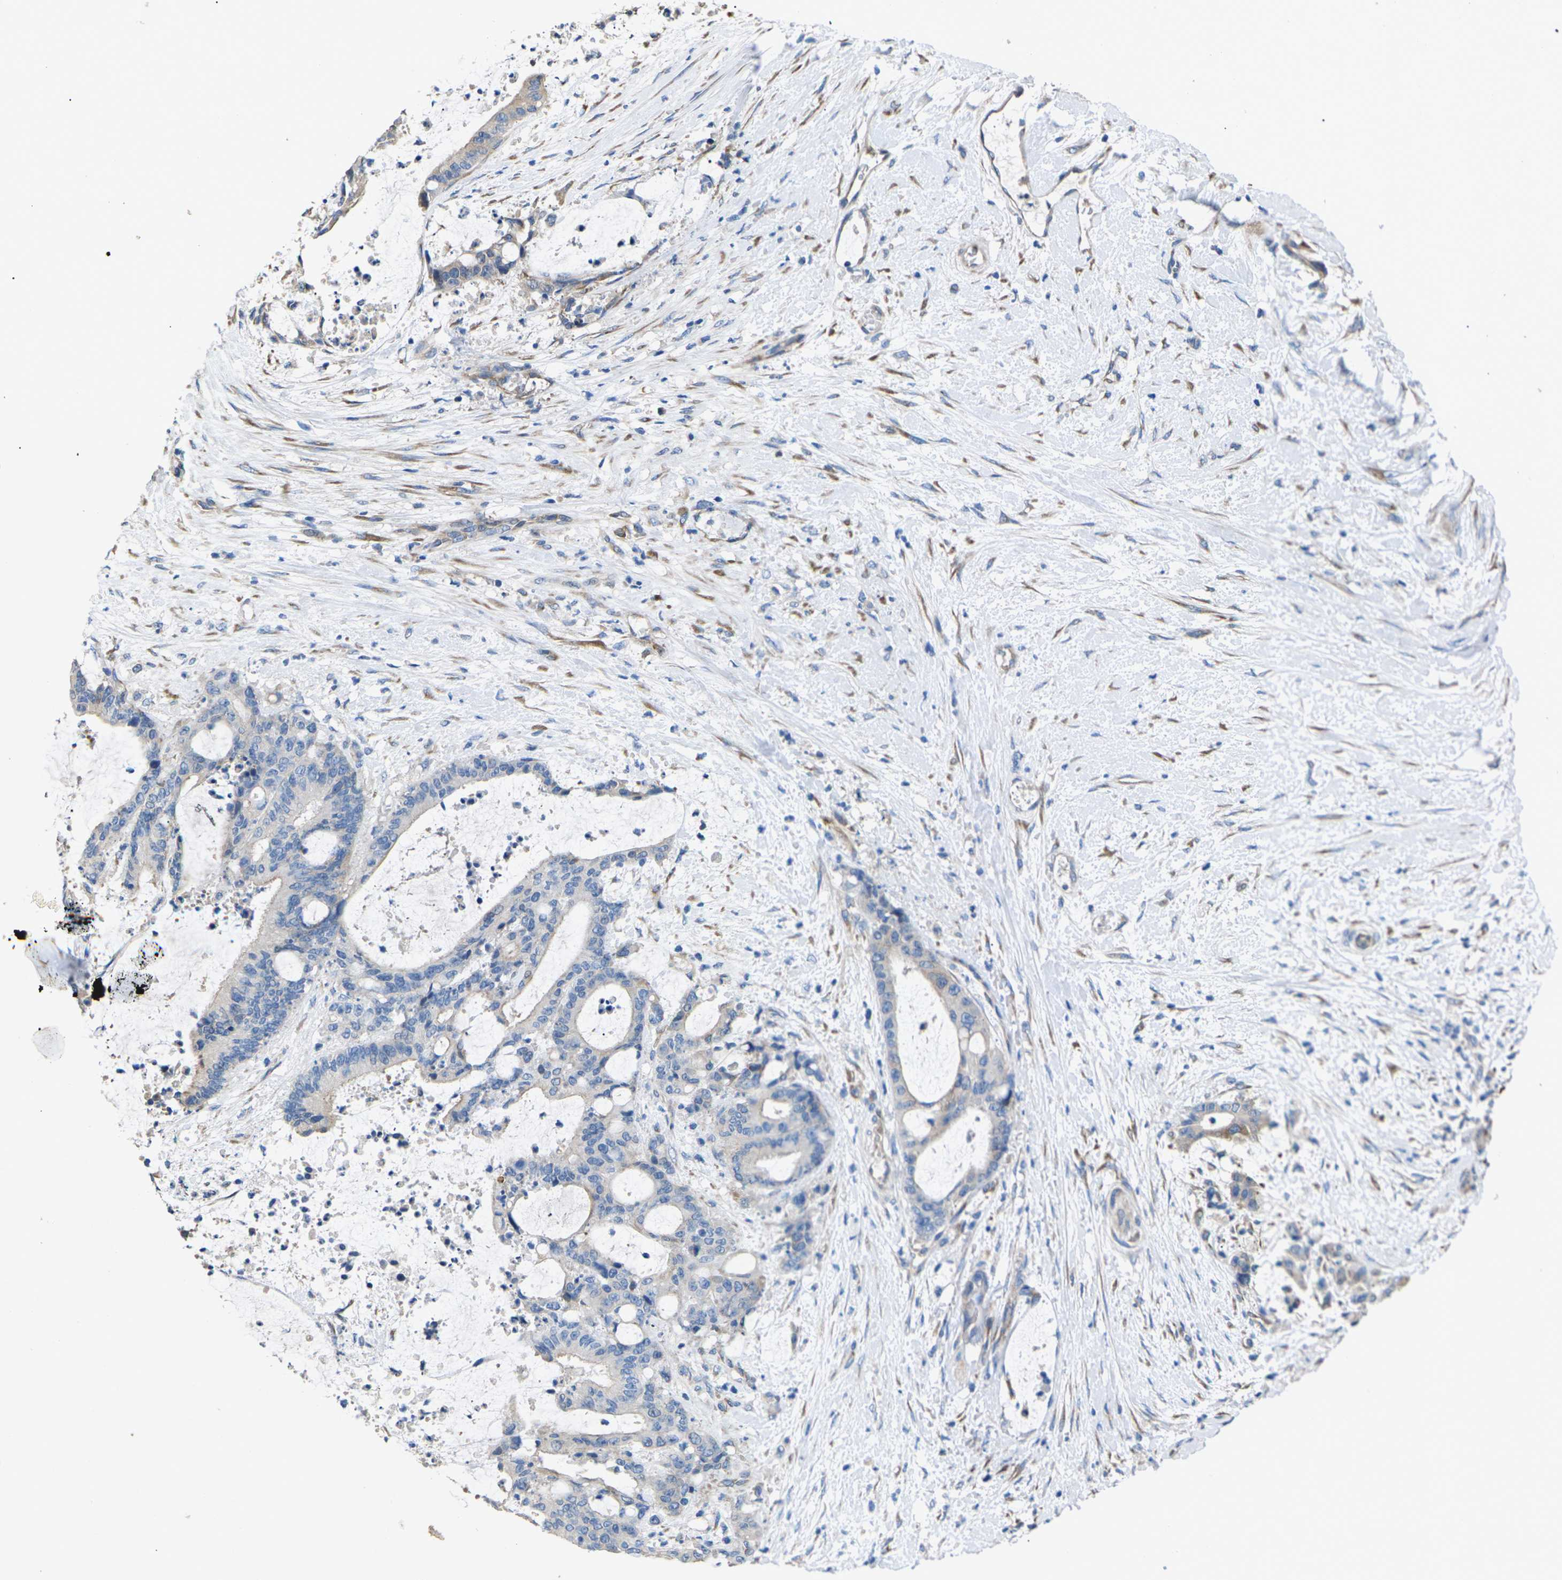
{"staining": {"intensity": "moderate", "quantity": "<25%", "location": "cytoplasmic/membranous"}, "tissue": "liver cancer", "cell_type": "Tumor cells", "image_type": "cancer", "snomed": [{"axis": "morphology", "description": "Normal tissue, NOS"}, {"axis": "morphology", "description": "Cholangiocarcinoma"}, {"axis": "topography", "description": "Liver"}, {"axis": "topography", "description": "Peripheral nerve tissue"}], "caption": "Human liver cholangiocarcinoma stained with a brown dye exhibits moderate cytoplasmic/membranous positive staining in approximately <25% of tumor cells.", "gene": "KLHDC8B", "patient": {"sex": "female", "age": 73}}